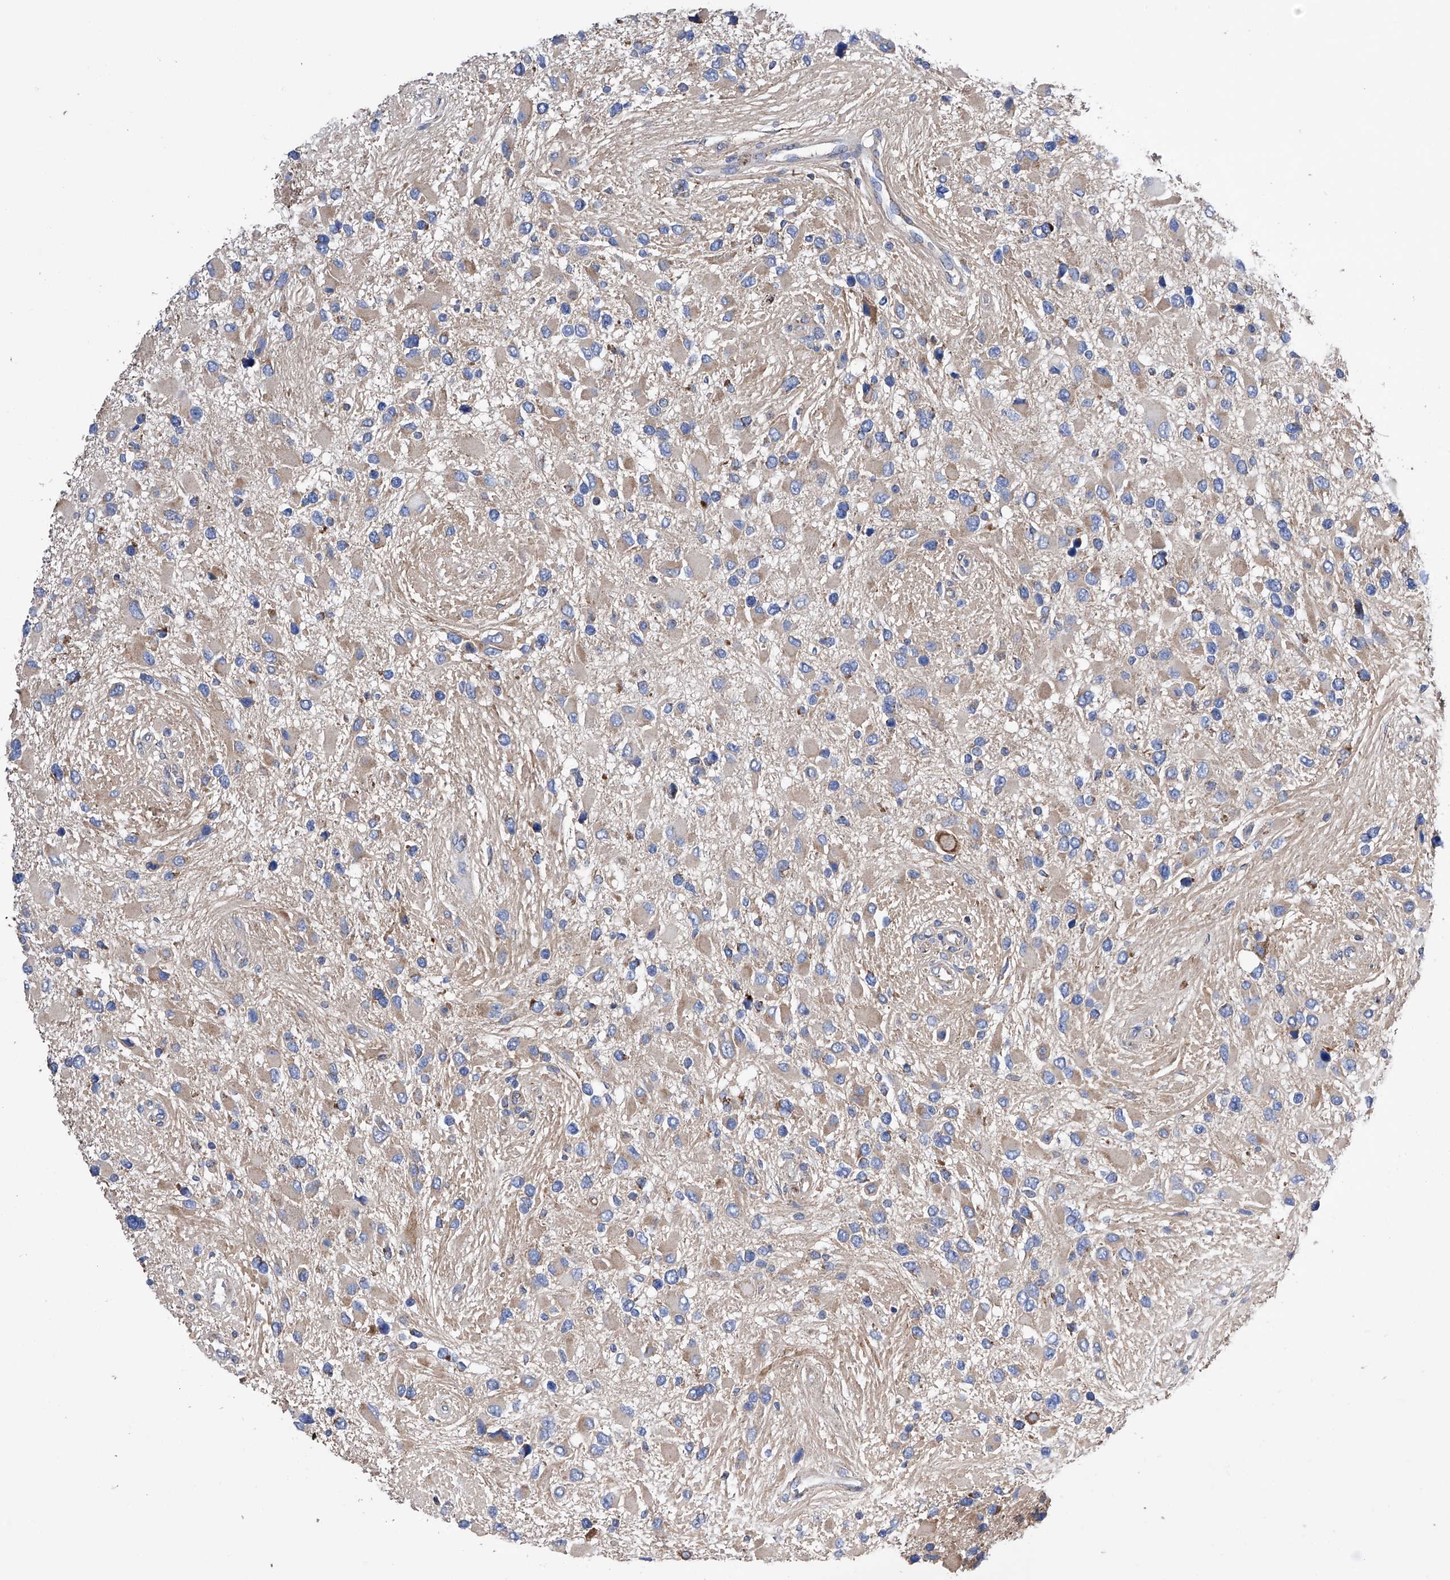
{"staining": {"intensity": "negative", "quantity": "none", "location": "none"}, "tissue": "glioma", "cell_type": "Tumor cells", "image_type": "cancer", "snomed": [{"axis": "morphology", "description": "Glioma, malignant, High grade"}, {"axis": "topography", "description": "Brain"}], "caption": "Immunohistochemistry (IHC) photomicrograph of neoplastic tissue: glioma stained with DAB (3,3'-diaminobenzidine) displays no significant protein expression in tumor cells. (Brightfield microscopy of DAB (3,3'-diaminobenzidine) immunohistochemistry (IHC) at high magnification).", "gene": "EFCAB2", "patient": {"sex": "male", "age": 53}}